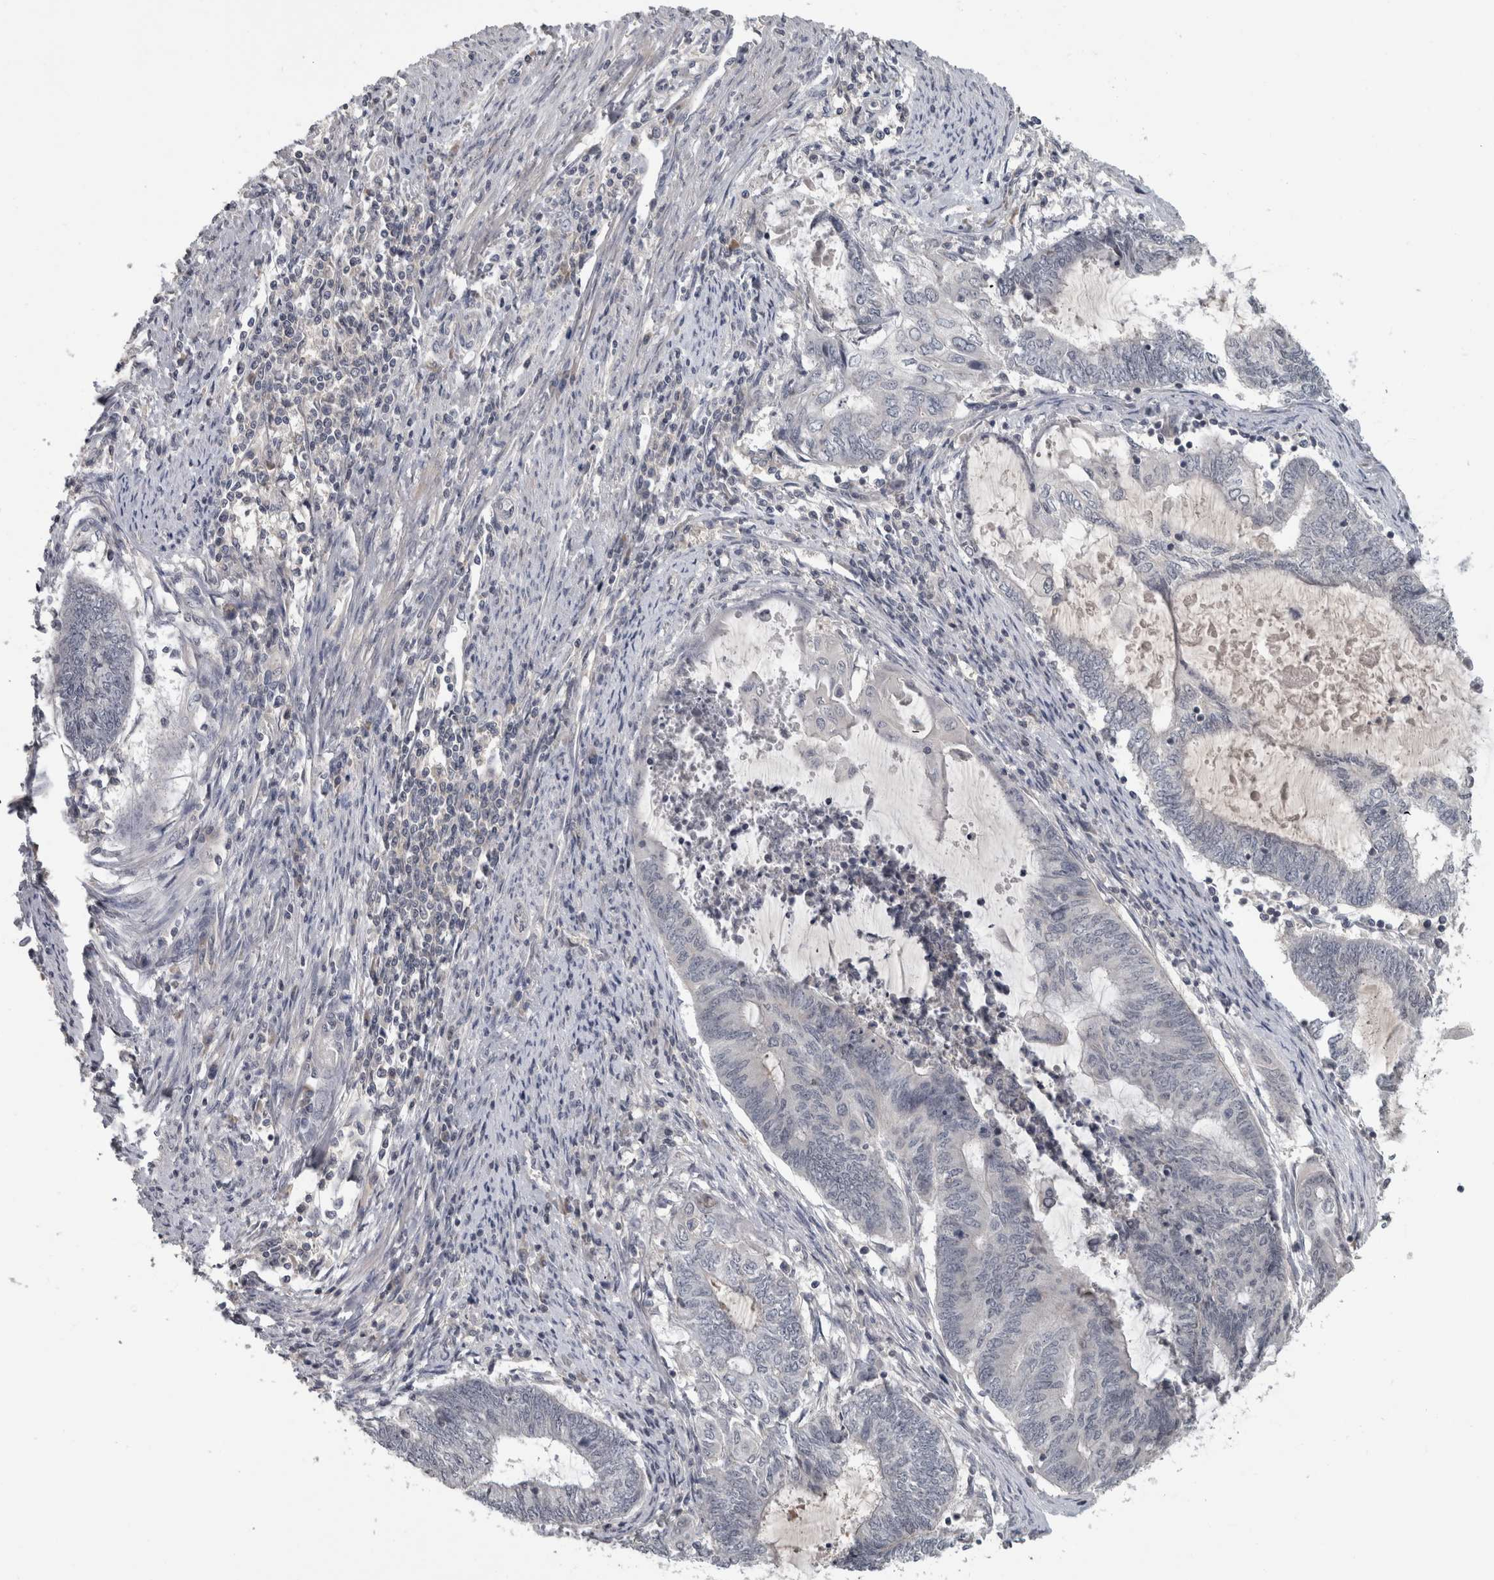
{"staining": {"intensity": "negative", "quantity": "none", "location": "none"}, "tissue": "endometrial cancer", "cell_type": "Tumor cells", "image_type": "cancer", "snomed": [{"axis": "morphology", "description": "Adenocarcinoma, NOS"}, {"axis": "topography", "description": "Uterus"}, {"axis": "topography", "description": "Endometrium"}], "caption": "IHC of adenocarcinoma (endometrial) displays no expression in tumor cells. (Brightfield microscopy of DAB IHC at high magnification).", "gene": "RBM28", "patient": {"sex": "female", "age": 70}}